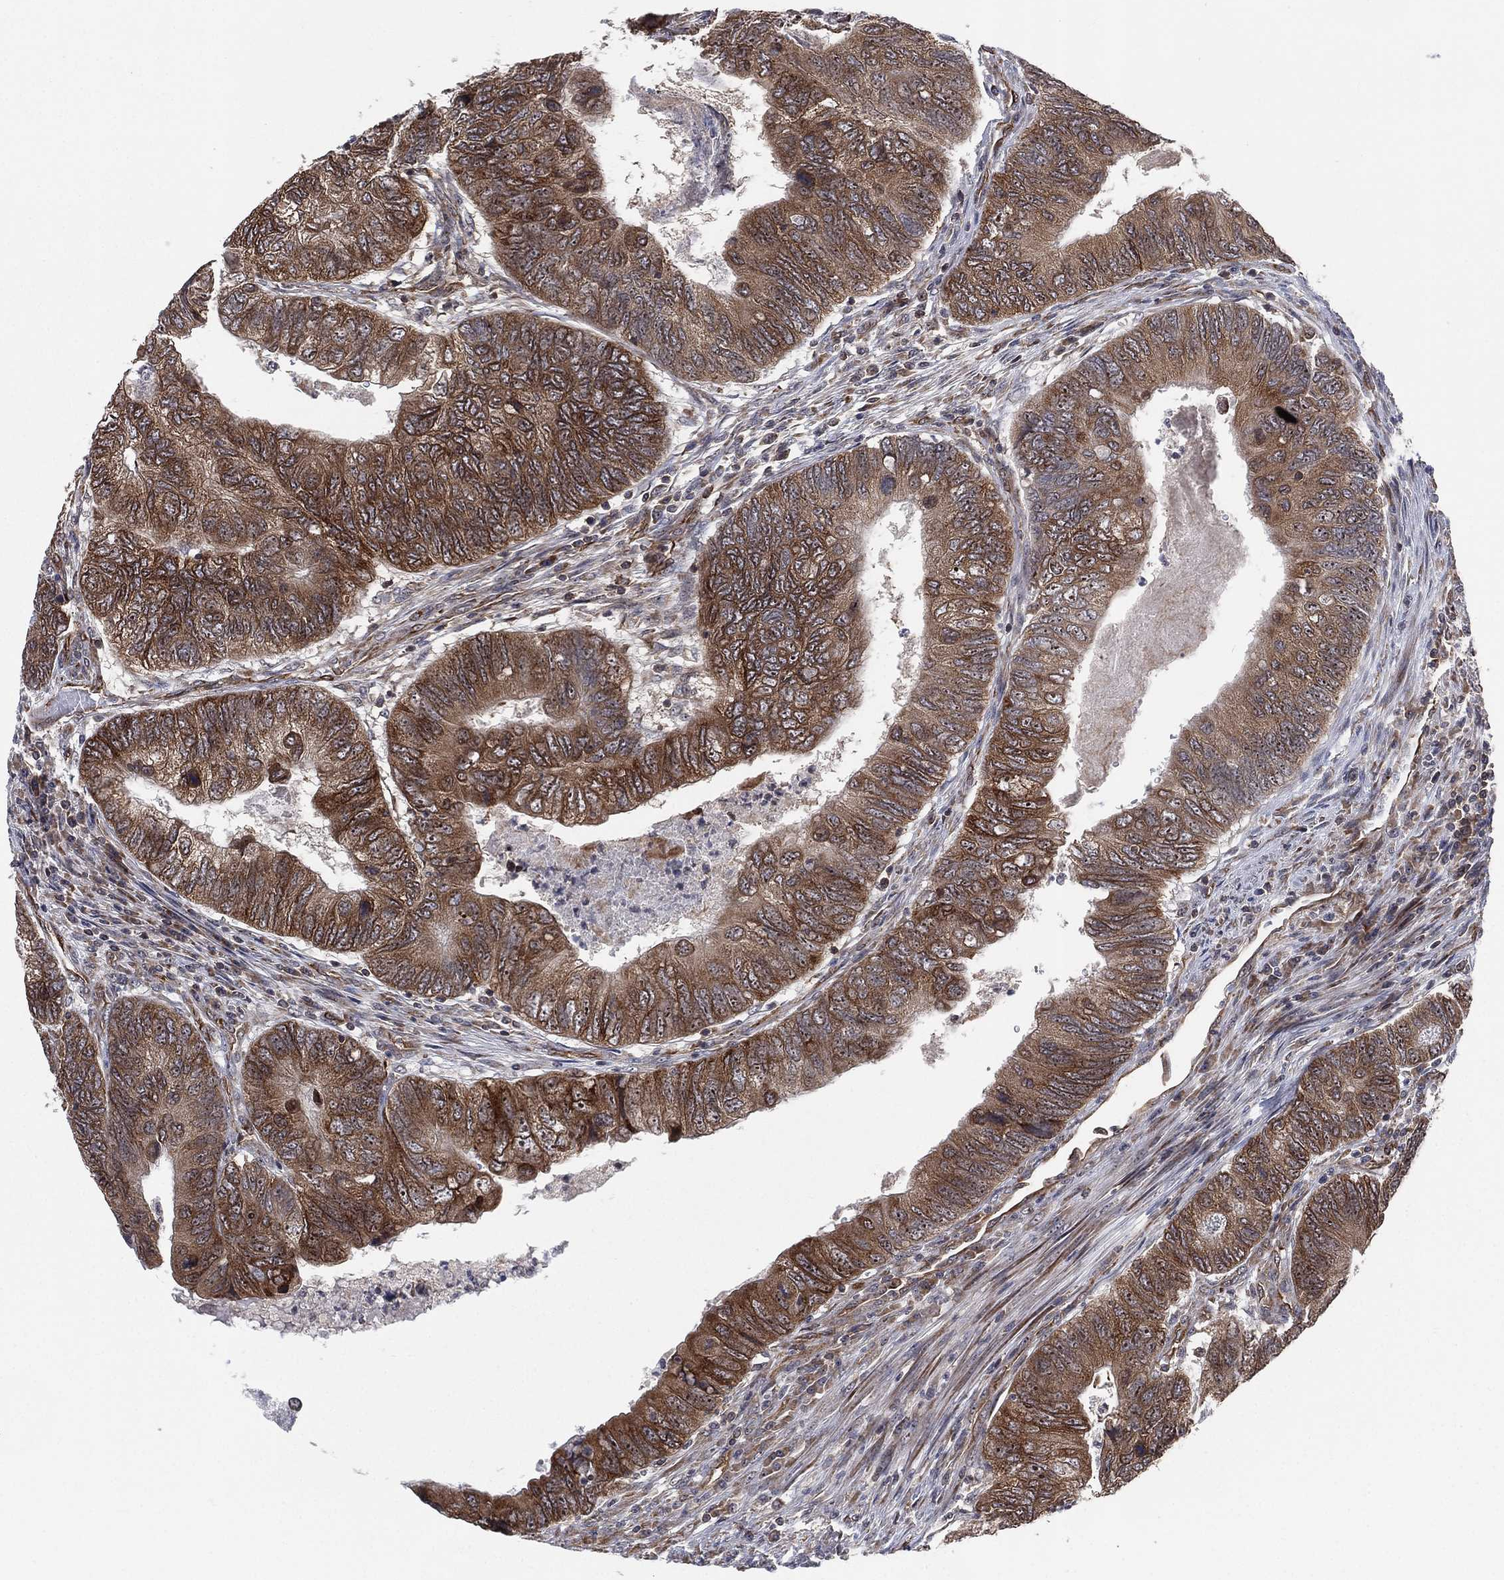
{"staining": {"intensity": "moderate", "quantity": "25%-75%", "location": "cytoplasmic/membranous"}, "tissue": "colorectal cancer", "cell_type": "Tumor cells", "image_type": "cancer", "snomed": [{"axis": "morphology", "description": "Adenocarcinoma, NOS"}, {"axis": "topography", "description": "Colon"}], "caption": "Immunohistochemistry of human adenocarcinoma (colorectal) displays medium levels of moderate cytoplasmic/membranous staining in about 25%-75% of tumor cells.", "gene": "TMCO1", "patient": {"sex": "female", "age": 67}}